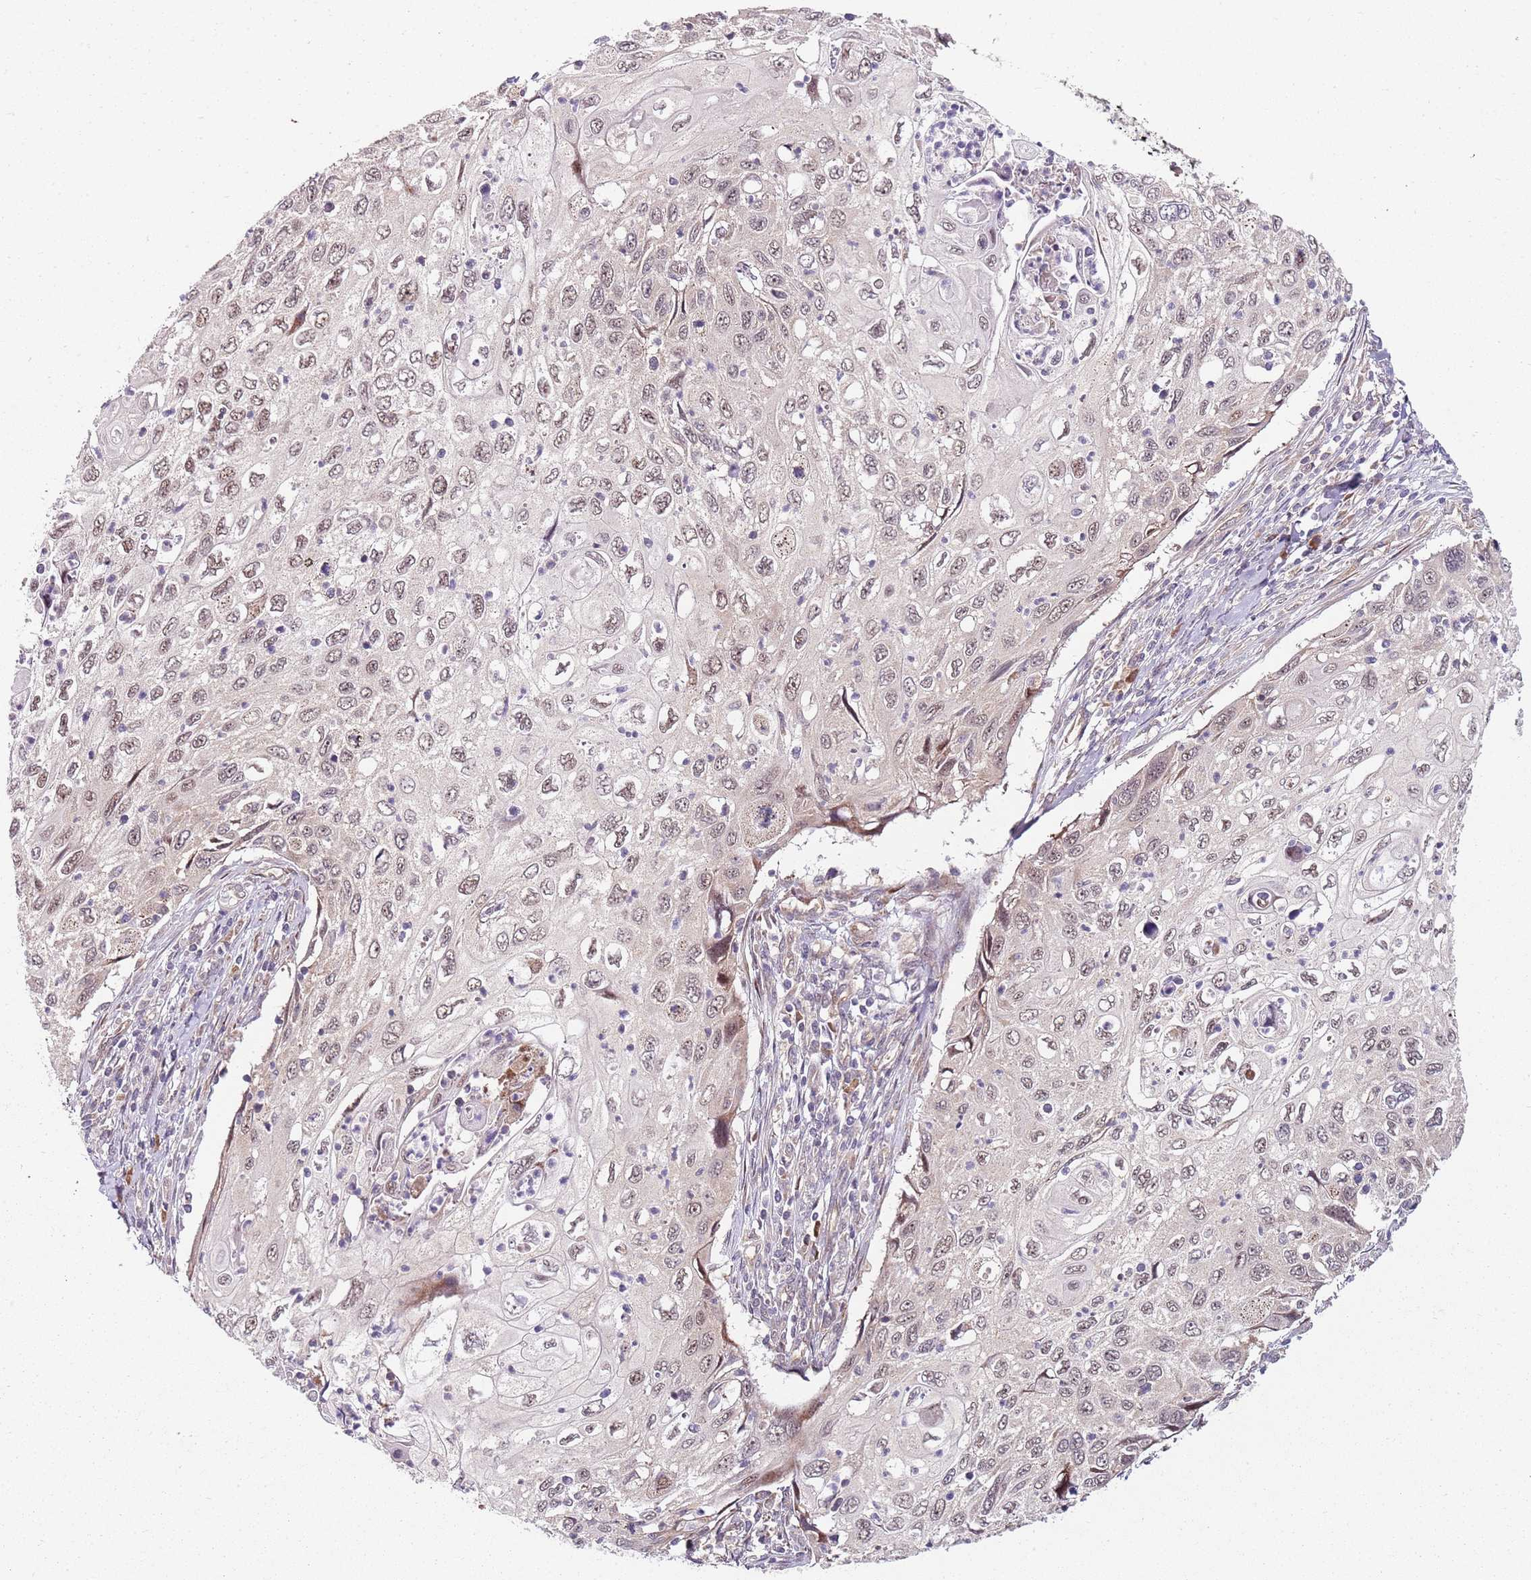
{"staining": {"intensity": "weak", "quantity": ">75%", "location": "nuclear"}, "tissue": "cervical cancer", "cell_type": "Tumor cells", "image_type": "cancer", "snomed": [{"axis": "morphology", "description": "Squamous cell carcinoma, NOS"}, {"axis": "topography", "description": "Cervix"}], "caption": "An image of squamous cell carcinoma (cervical) stained for a protein shows weak nuclear brown staining in tumor cells.", "gene": "FBXL22", "patient": {"sex": "female", "age": 70}}